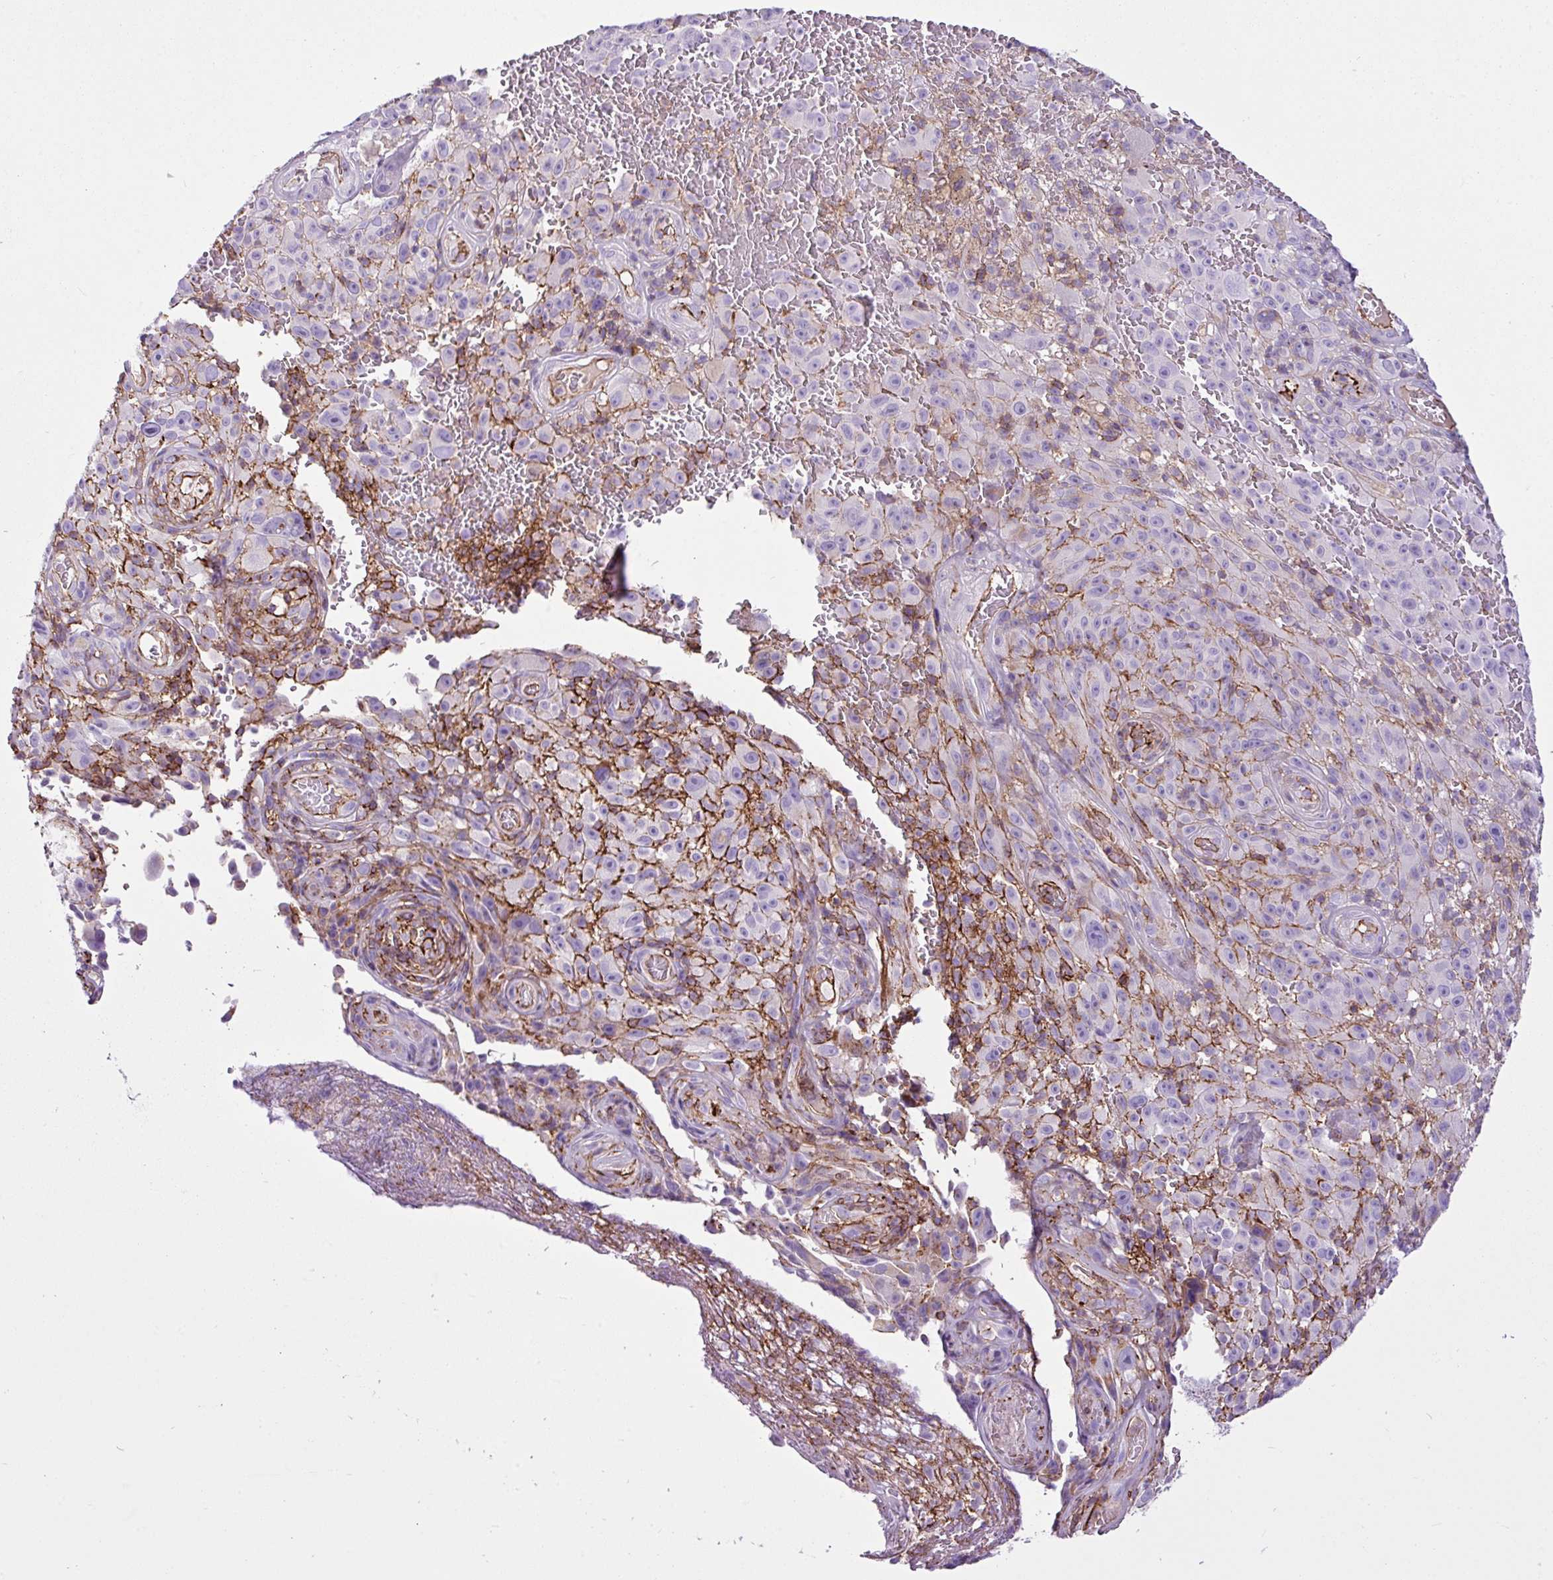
{"staining": {"intensity": "negative", "quantity": "none", "location": "none"}, "tissue": "melanoma", "cell_type": "Tumor cells", "image_type": "cancer", "snomed": [{"axis": "morphology", "description": "Malignant melanoma, NOS"}, {"axis": "topography", "description": "Skin"}], "caption": "An image of human malignant melanoma is negative for staining in tumor cells.", "gene": "EME2", "patient": {"sex": "female", "age": 82}}